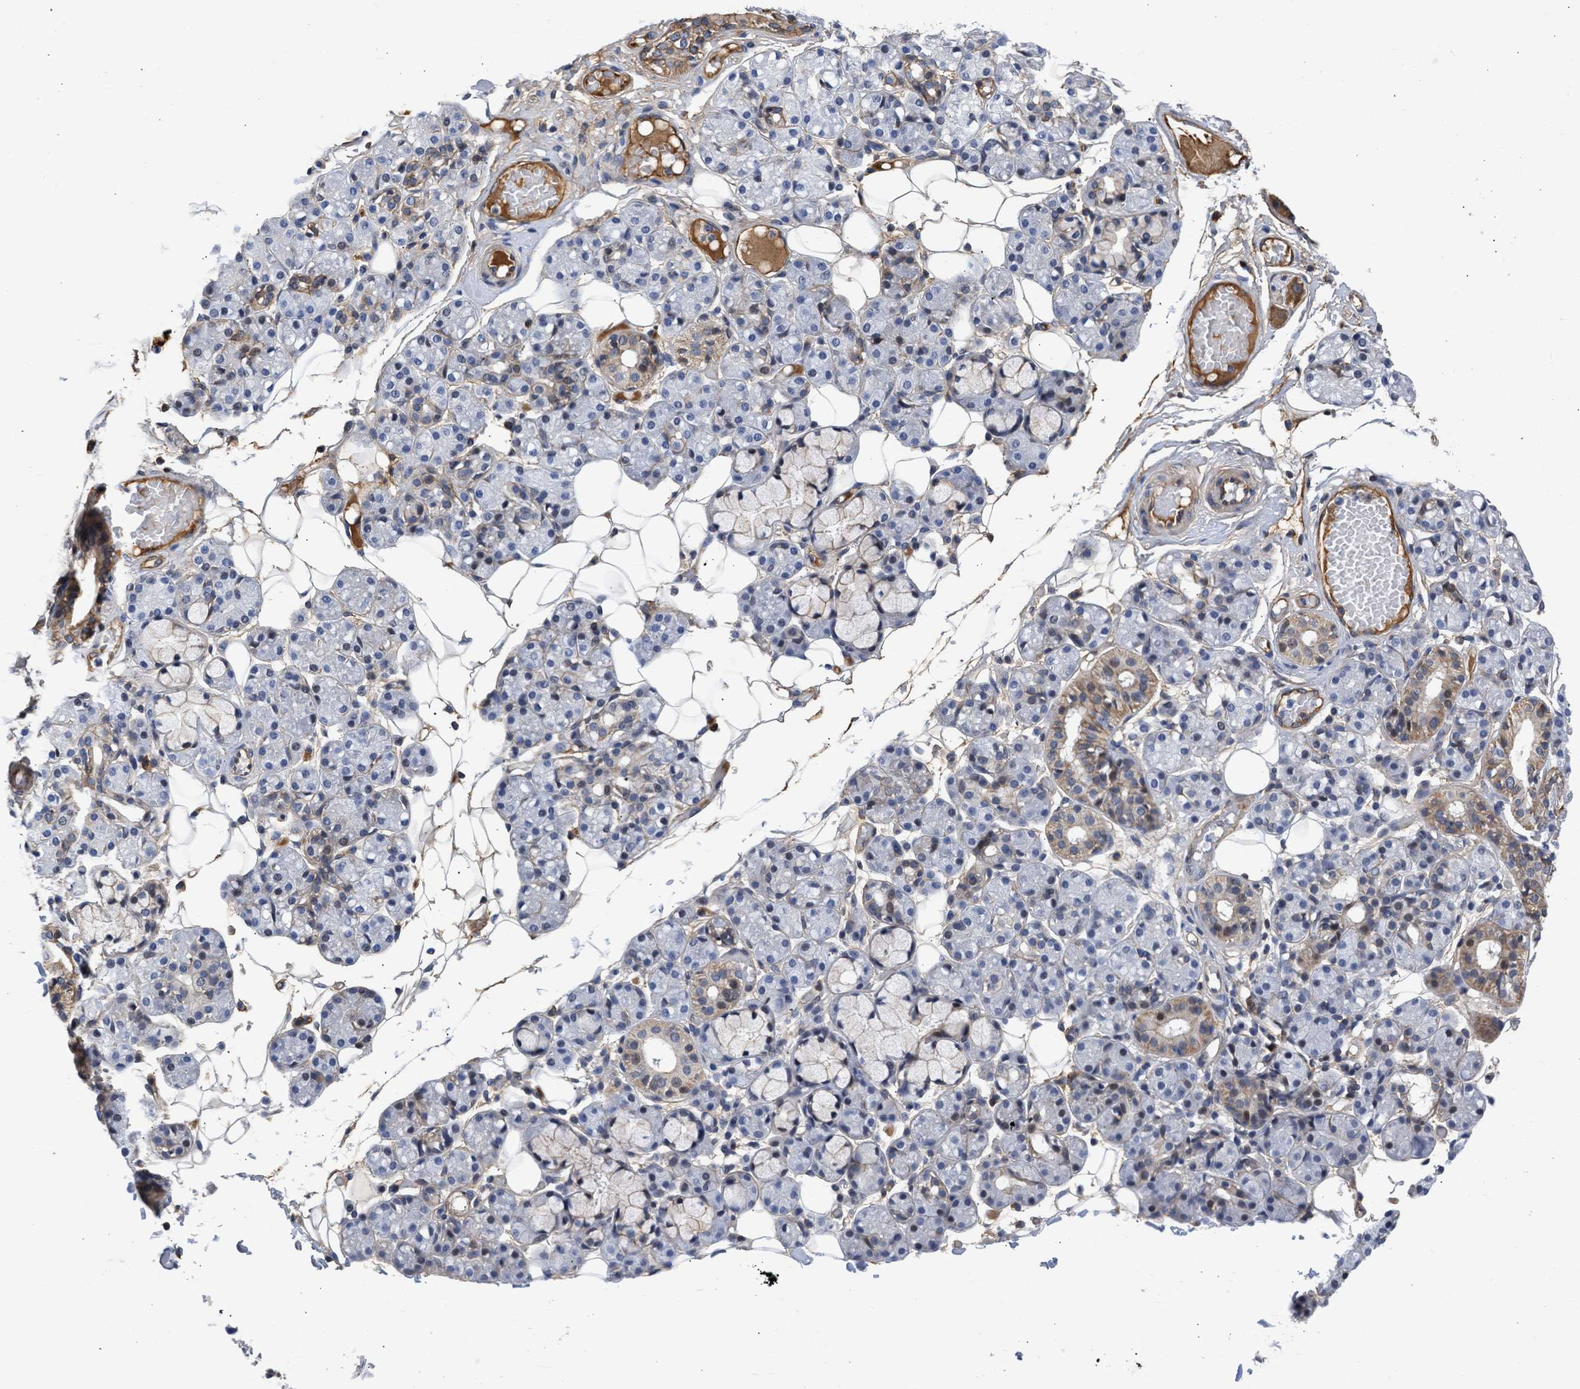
{"staining": {"intensity": "weak", "quantity": "<25%", "location": "cytoplasmic/membranous,nuclear"}, "tissue": "salivary gland", "cell_type": "Glandular cells", "image_type": "normal", "snomed": [{"axis": "morphology", "description": "Normal tissue, NOS"}, {"axis": "topography", "description": "Salivary gland"}], "caption": "Immunohistochemical staining of unremarkable human salivary gland exhibits no significant positivity in glandular cells. The staining was performed using DAB (3,3'-diaminobenzidine) to visualize the protein expression in brown, while the nuclei were stained in blue with hematoxylin (Magnification: 20x).", "gene": "MAS1L", "patient": {"sex": "male", "age": 63}}